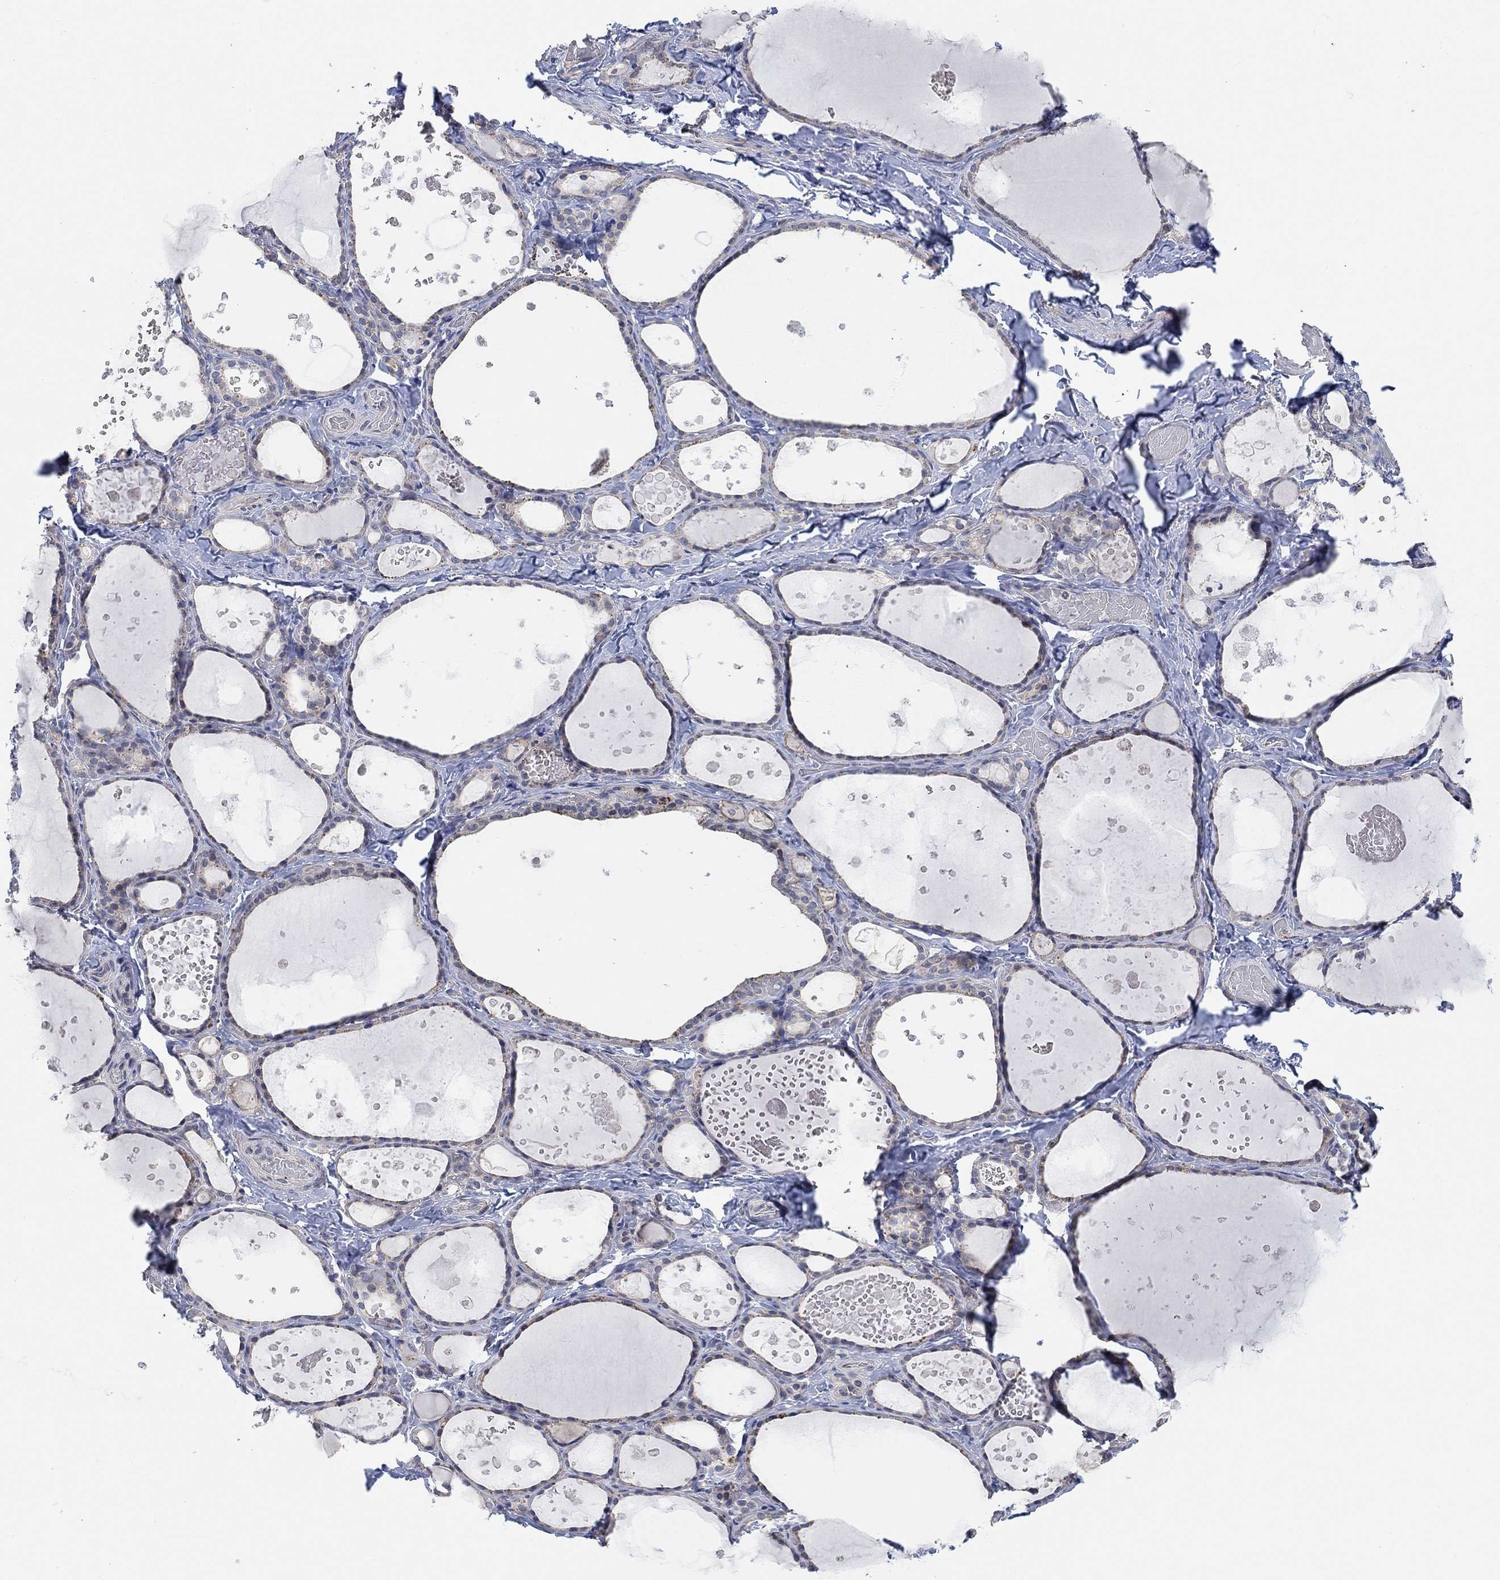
{"staining": {"intensity": "negative", "quantity": "none", "location": "none"}, "tissue": "thyroid gland", "cell_type": "Glandular cells", "image_type": "normal", "snomed": [{"axis": "morphology", "description": "Normal tissue, NOS"}, {"axis": "topography", "description": "Thyroid gland"}], "caption": "Protein analysis of benign thyroid gland demonstrates no significant expression in glandular cells.", "gene": "PMFBP1", "patient": {"sex": "female", "age": 56}}